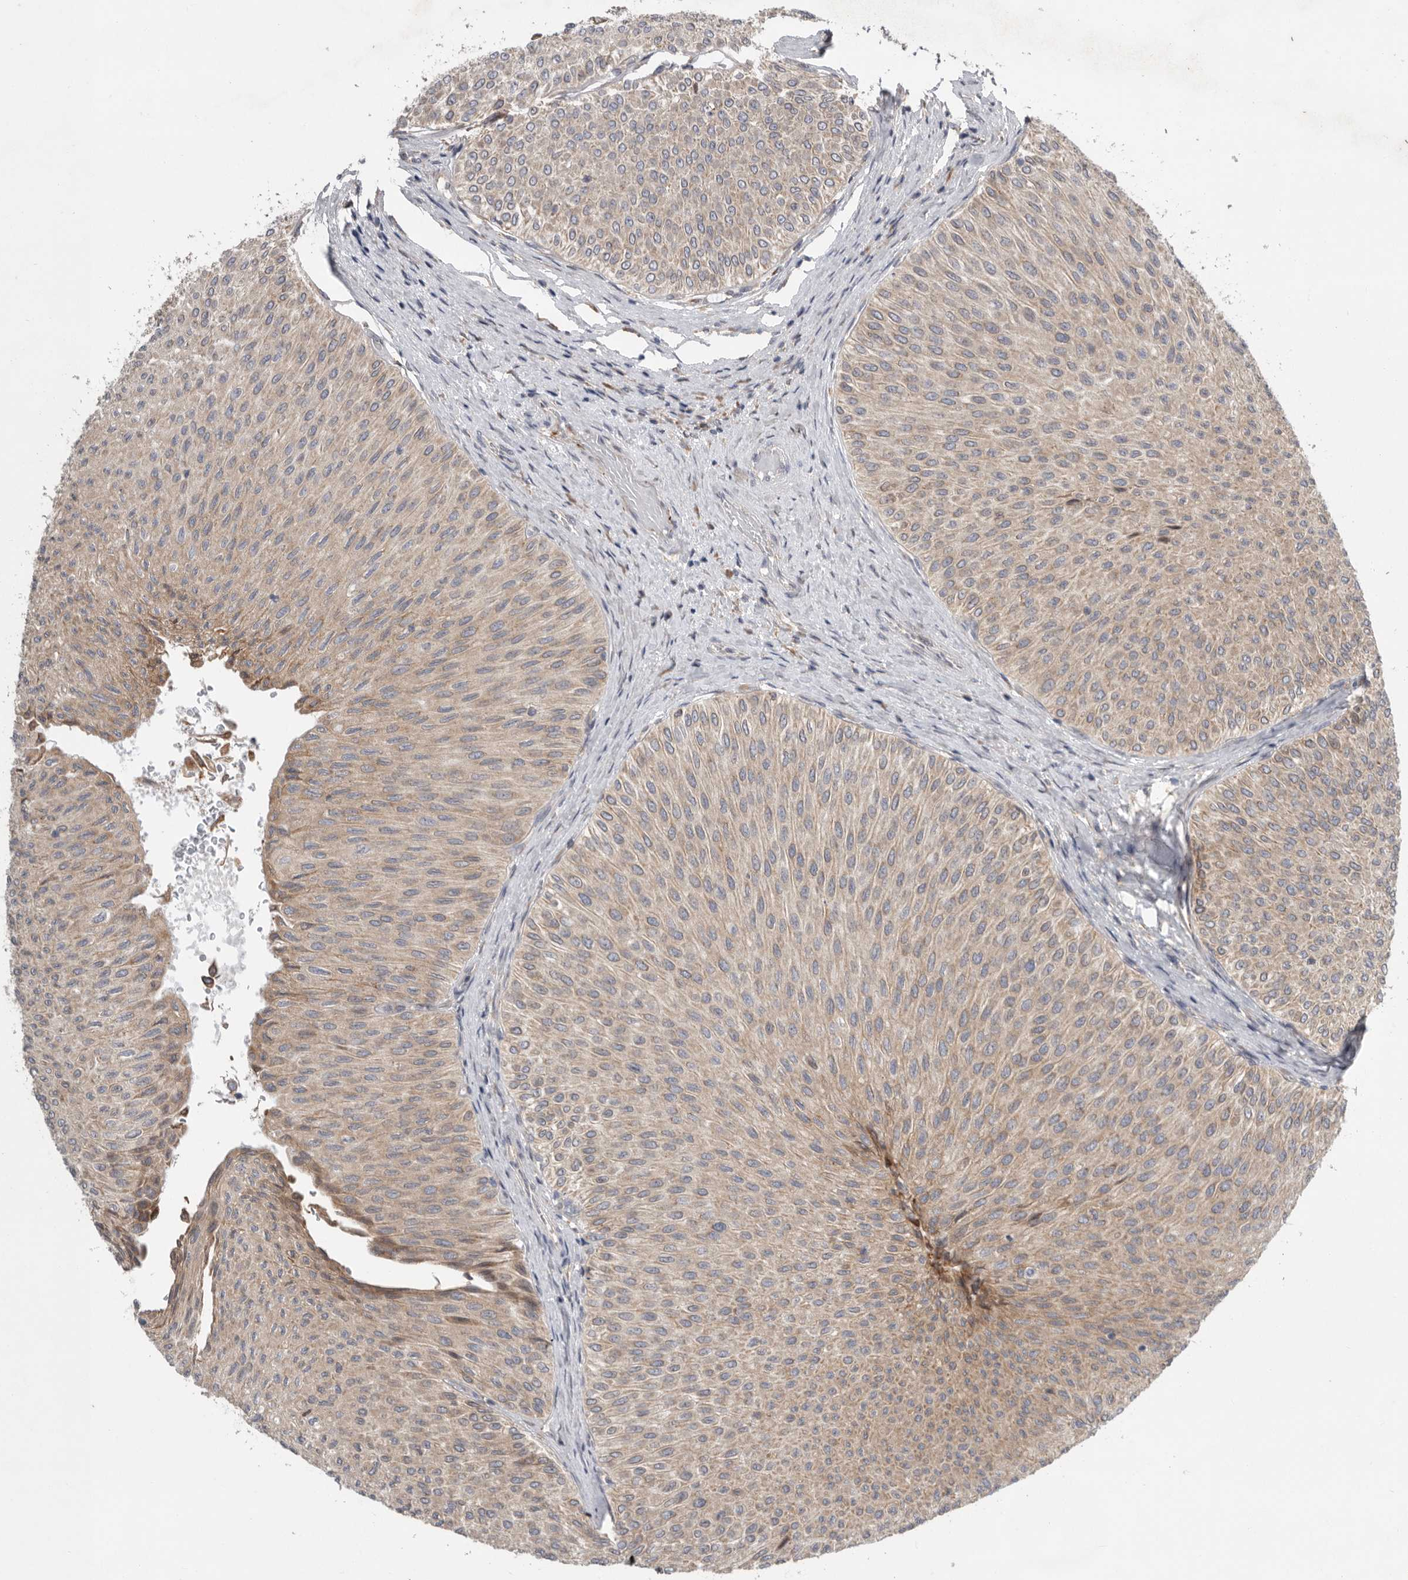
{"staining": {"intensity": "moderate", "quantity": "25%-75%", "location": "cytoplasmic/membranous"}, "tissue": "urothelial cancer", "cell_type": "Tumor cells", "image_type": "cancer", "snomed": [{"axis": "morphology", "description": "Urothelial carcinoma, Low grade"}, {"axis": "topography", "description": "Urinary bladder"}], "caption": "Low-grade urothelial carcinoma stained with a brown dye exhibits moderate cytoplasmic/membranous positive staining in about 25%-75% of tumor cells.", "gene": "GANAB", "patient": {"sex": "male", "age": 78}}